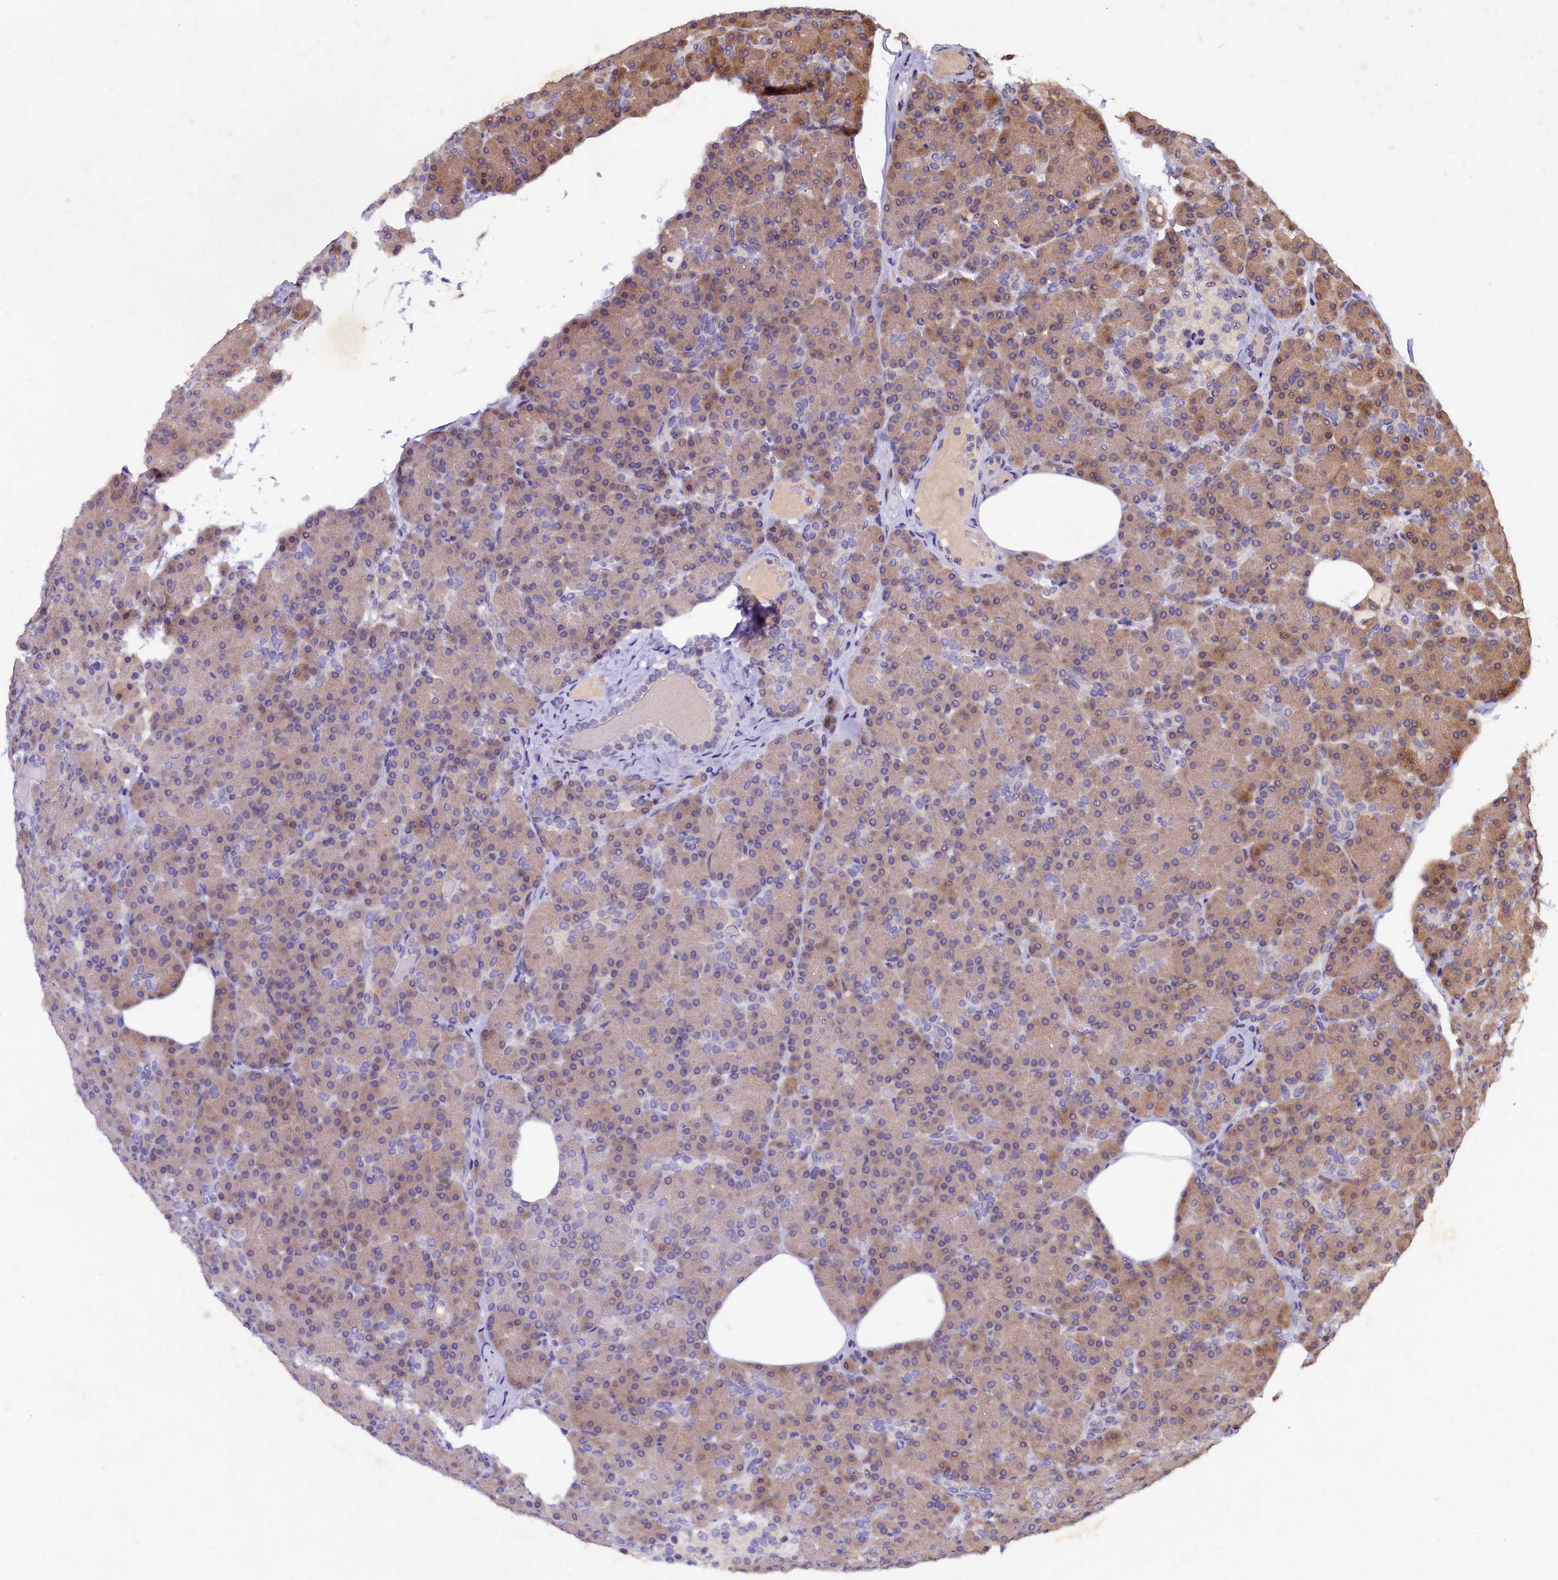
{"staining": {"intensity": "moderate", "quantity": "25%-75%", "location": "cytoplasmic/membranous"}, "tissue": "pancreas", "cell_type": "Exocrine glandular cells", "image_type": "normal", "snomed": [{"axis": "morphology", "description": "Normal tissue, NOS"}, {"axis": "topography", "description": "Pancreas"}], "caption": "A brown stain highlights moderate cytoplasmic/membranous staining of a protein in exocrine glandular cells of unremarkable pancreas.", "gene": "LATS2", "patient": {"sex": "female", "age": 43}}